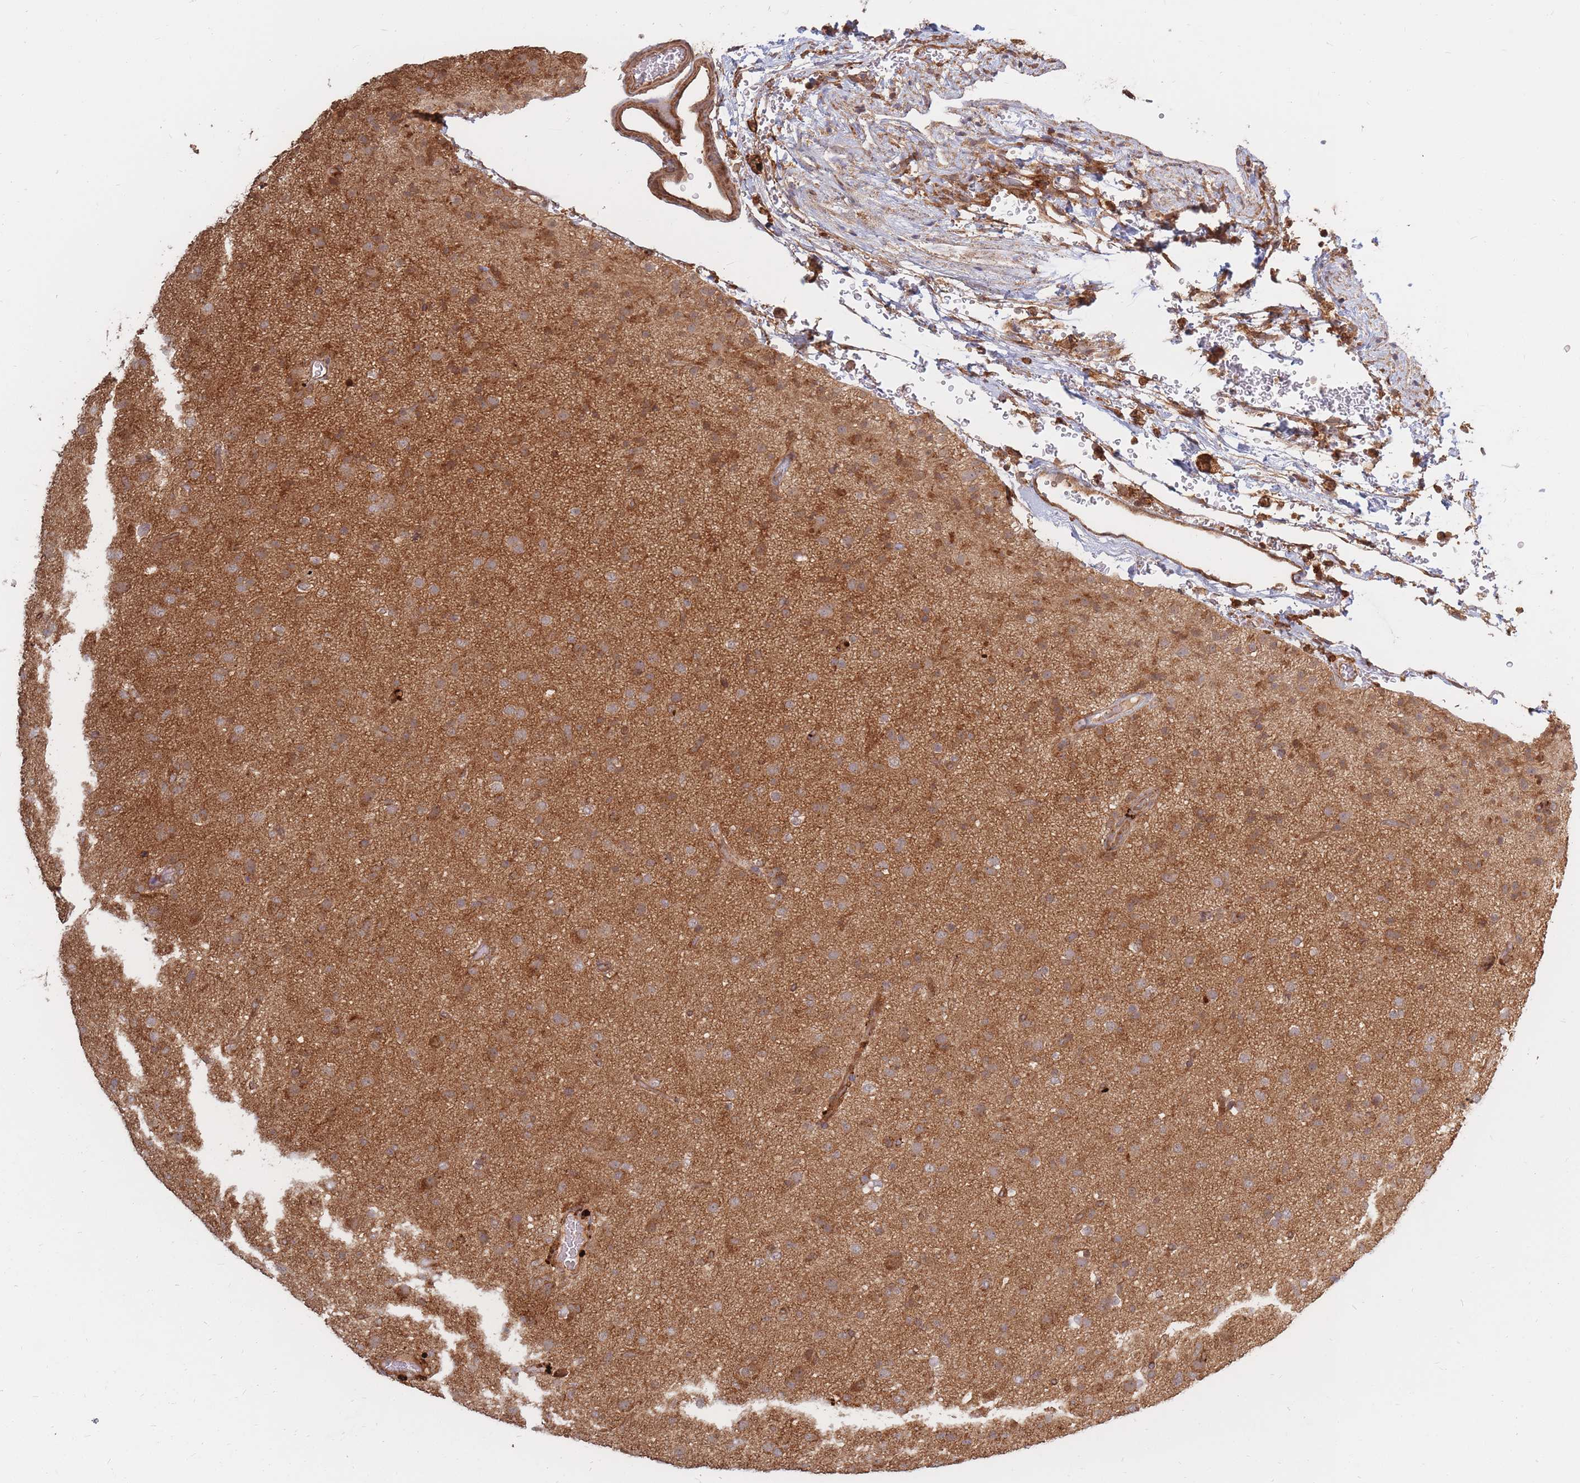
{"staining": {"intensity": "moderate", "quantity": ">75%", "location": "cytoplasmic/membranous"}, "tissue": "glioma", "cell_type": "Tumor cells", "image_type": "cancer", "snomed": [{"axis": "morphology", "description": "Glioma, malignant, Low grade"}, {"axis": "topography", "description": "Brain"}], "caption": "Protein staining of glioma tissue displays moderate cytoplasmic/membranous expression in about >75% of tumor cells. The staining was performed using DAB to visualize the protein expression in brown, while the nuclei were stained in blue with hematoxylin (Magnification: 20x).", "gene": "RASSF2", "patient": {"sex": "male", "age": 65}}